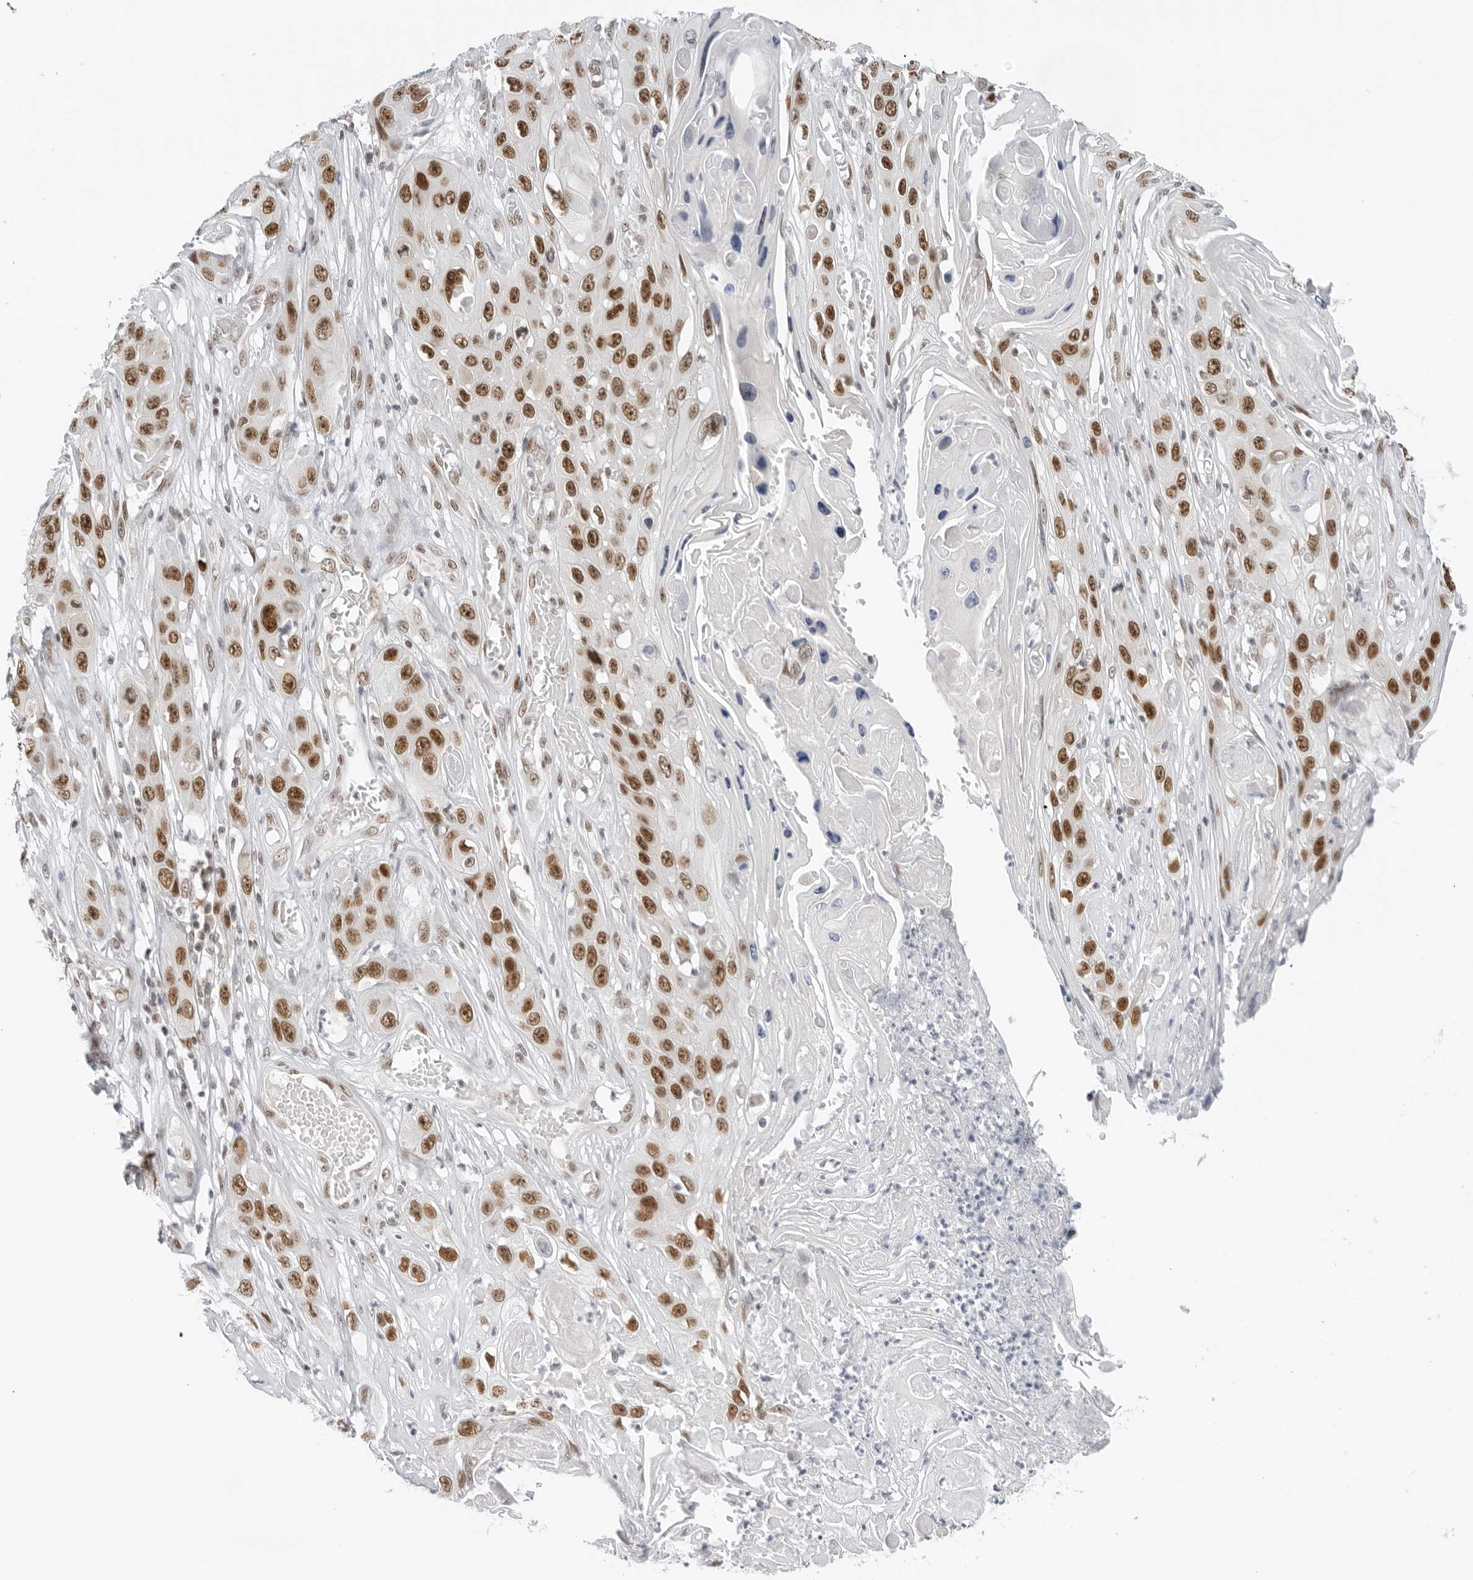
{"staining": {"intensity": "strong", "quantity": ">75%", "location": "nuclear"}, "tissue": "skin cancer", "cell_type": "Tumor cells", "image_type": "cancer", "snomed": [{"axis": "morphology", "description": "Squamous cell carcinoma, NOS"}, {"axis": "topography", "description": "Skin"}], "caption": "This is a photomicrograph of immunohistochemistry staining of squamous cell carcinoma (skin), which shows strong expression in the nuclear of tumor cells.", "gene": "FOXK2", "patient": {"sex": "male", "age": 55}}